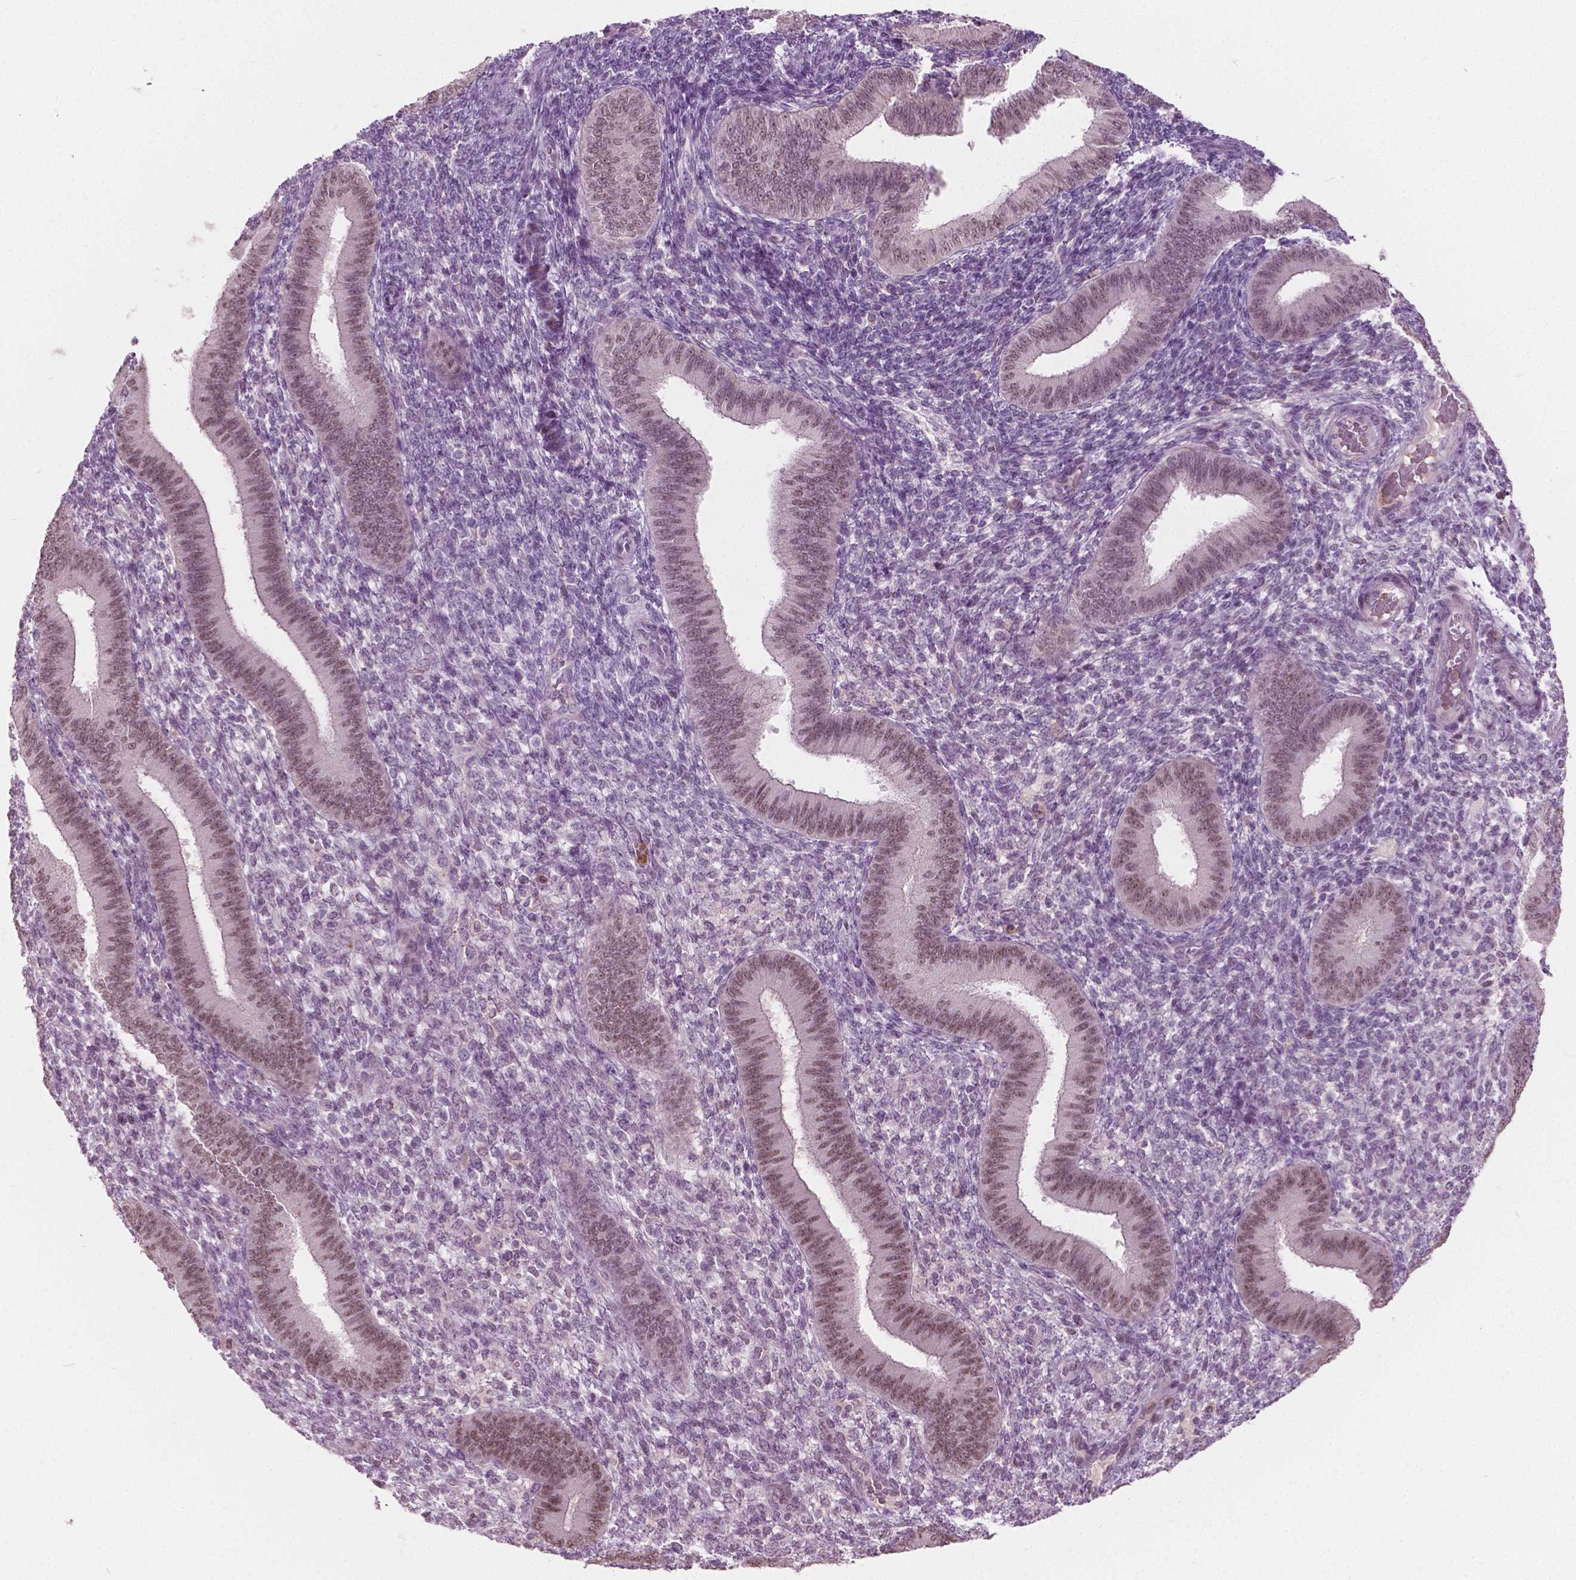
{"staining": {"intensity": "negative", "quantity": "none", "location": "none"}, "tissue": "endometrium", "cell_type": "Cells in endometrial stroma", "image_type": "normal", "snomed": [{"axis": "morphology", "description": "Normal tissue, NOS"}, {"axis": "topography", "description": "Endometrium"}], "caption": "A high-resolution photomicrograph shows IHC staining of benign endometrium, which reveals no significant staining in cells in endometrial stroma. (Stains: DAB IHC with hematoxylin counter stain, Microscopy: brightfield microscopy at high magnification).", "gene": "DLX6", "patient": {"sex": "female", "age": 39}}